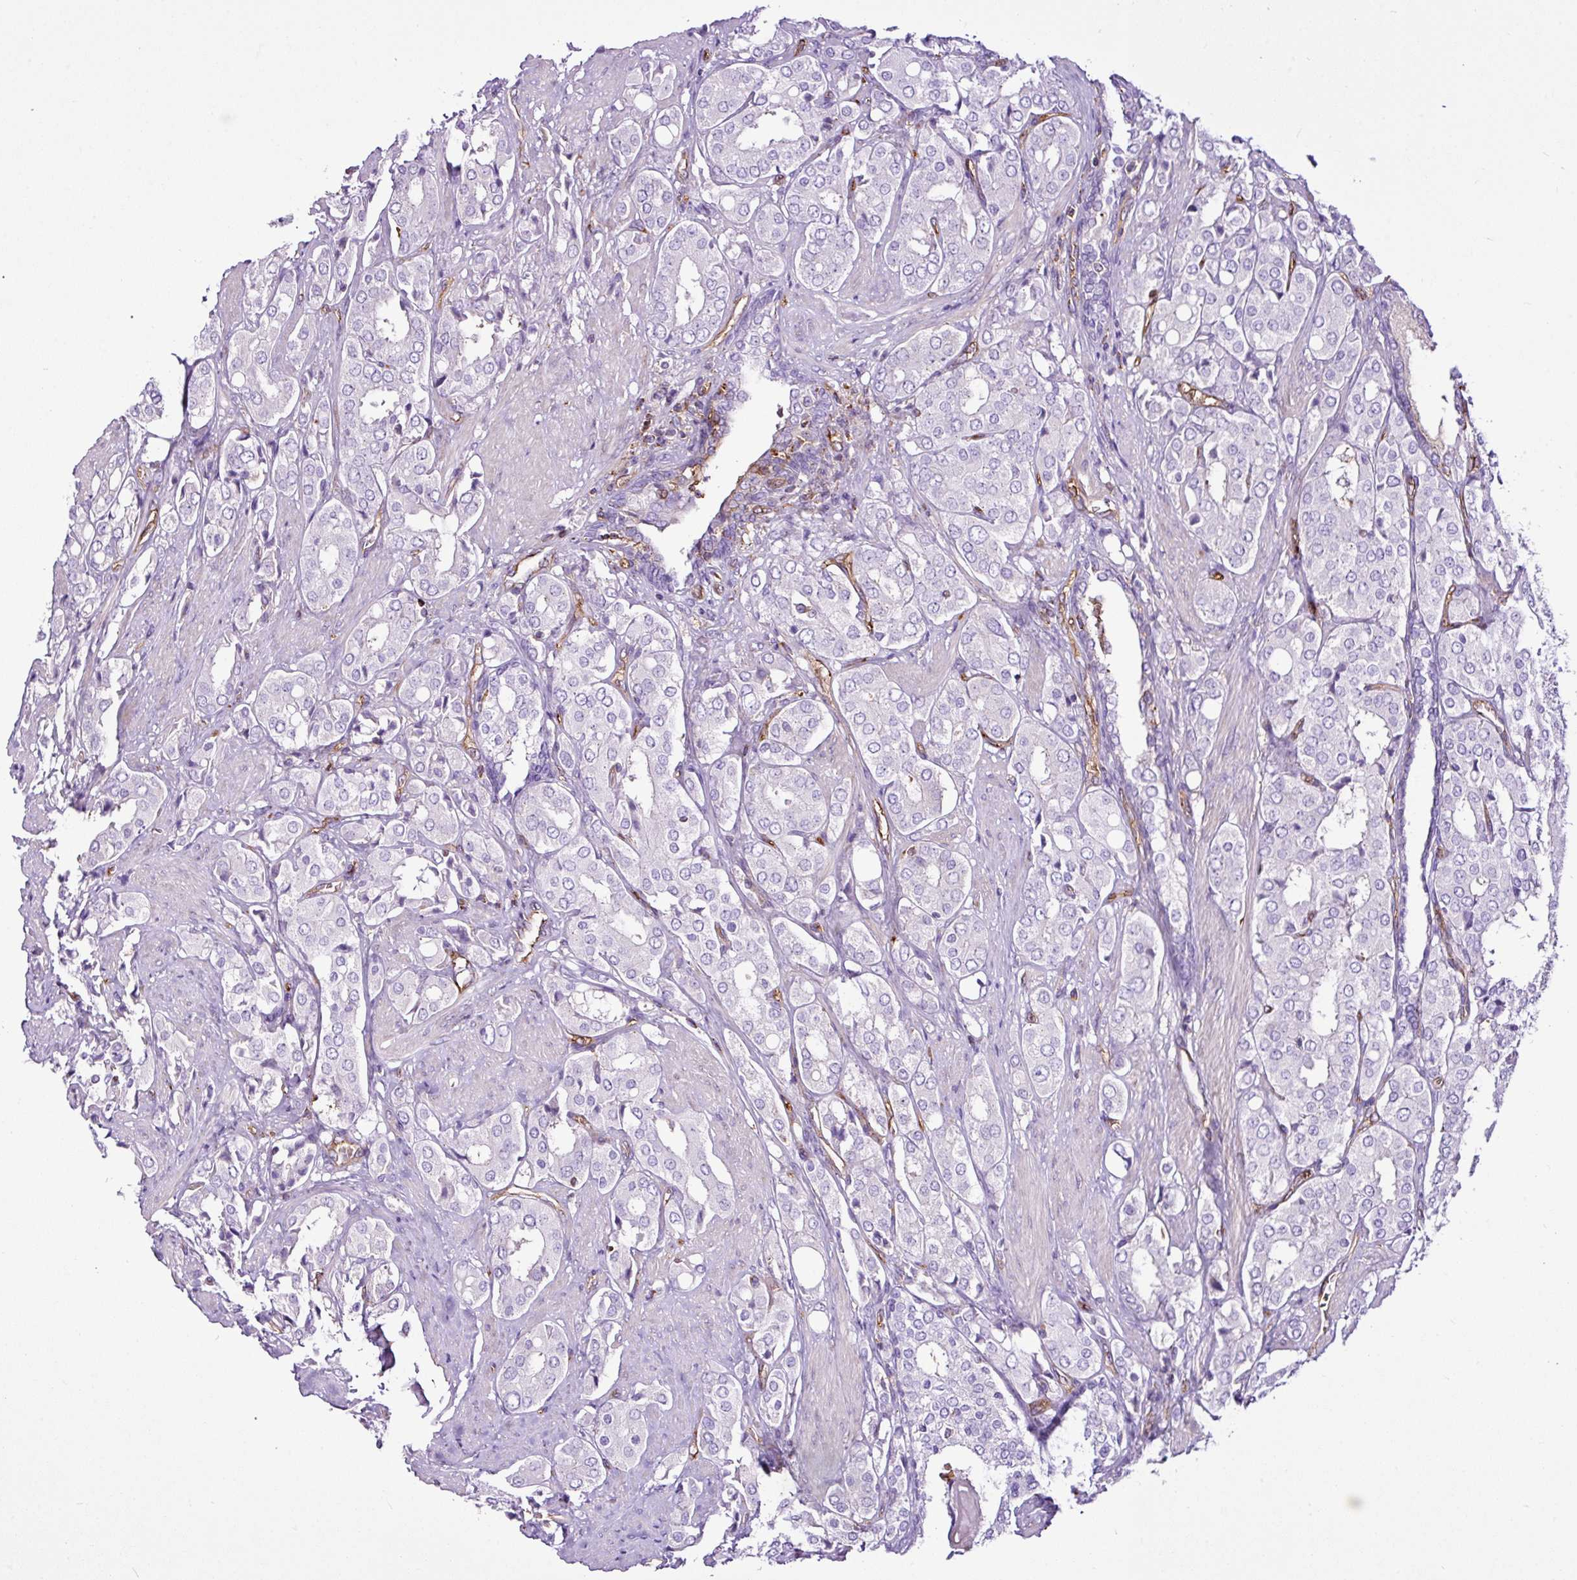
{"staining": {"intensity": "negative", "quantity": "none", "location": "none"}, "tissue": "prostate cancer", "cell_type": "Tumor cells", "image_type": "cancer", "snomed": [{"axis": "morphology", "description": "Adenocarcinoma, High grade"}, {"axis": "topography", "description": "Prostate"}], "caption": "Immunohistochemical staining of human prostate cancer (high-grade adenocarcinoma) displays no significant staining in tumor cells. Brightfield microscopy of IHC stained with DAB (brown) and hematoxylin (blue), captured at high magnification.", "gene": "EME2", "patient": {"sex": "male", "age": 71}}